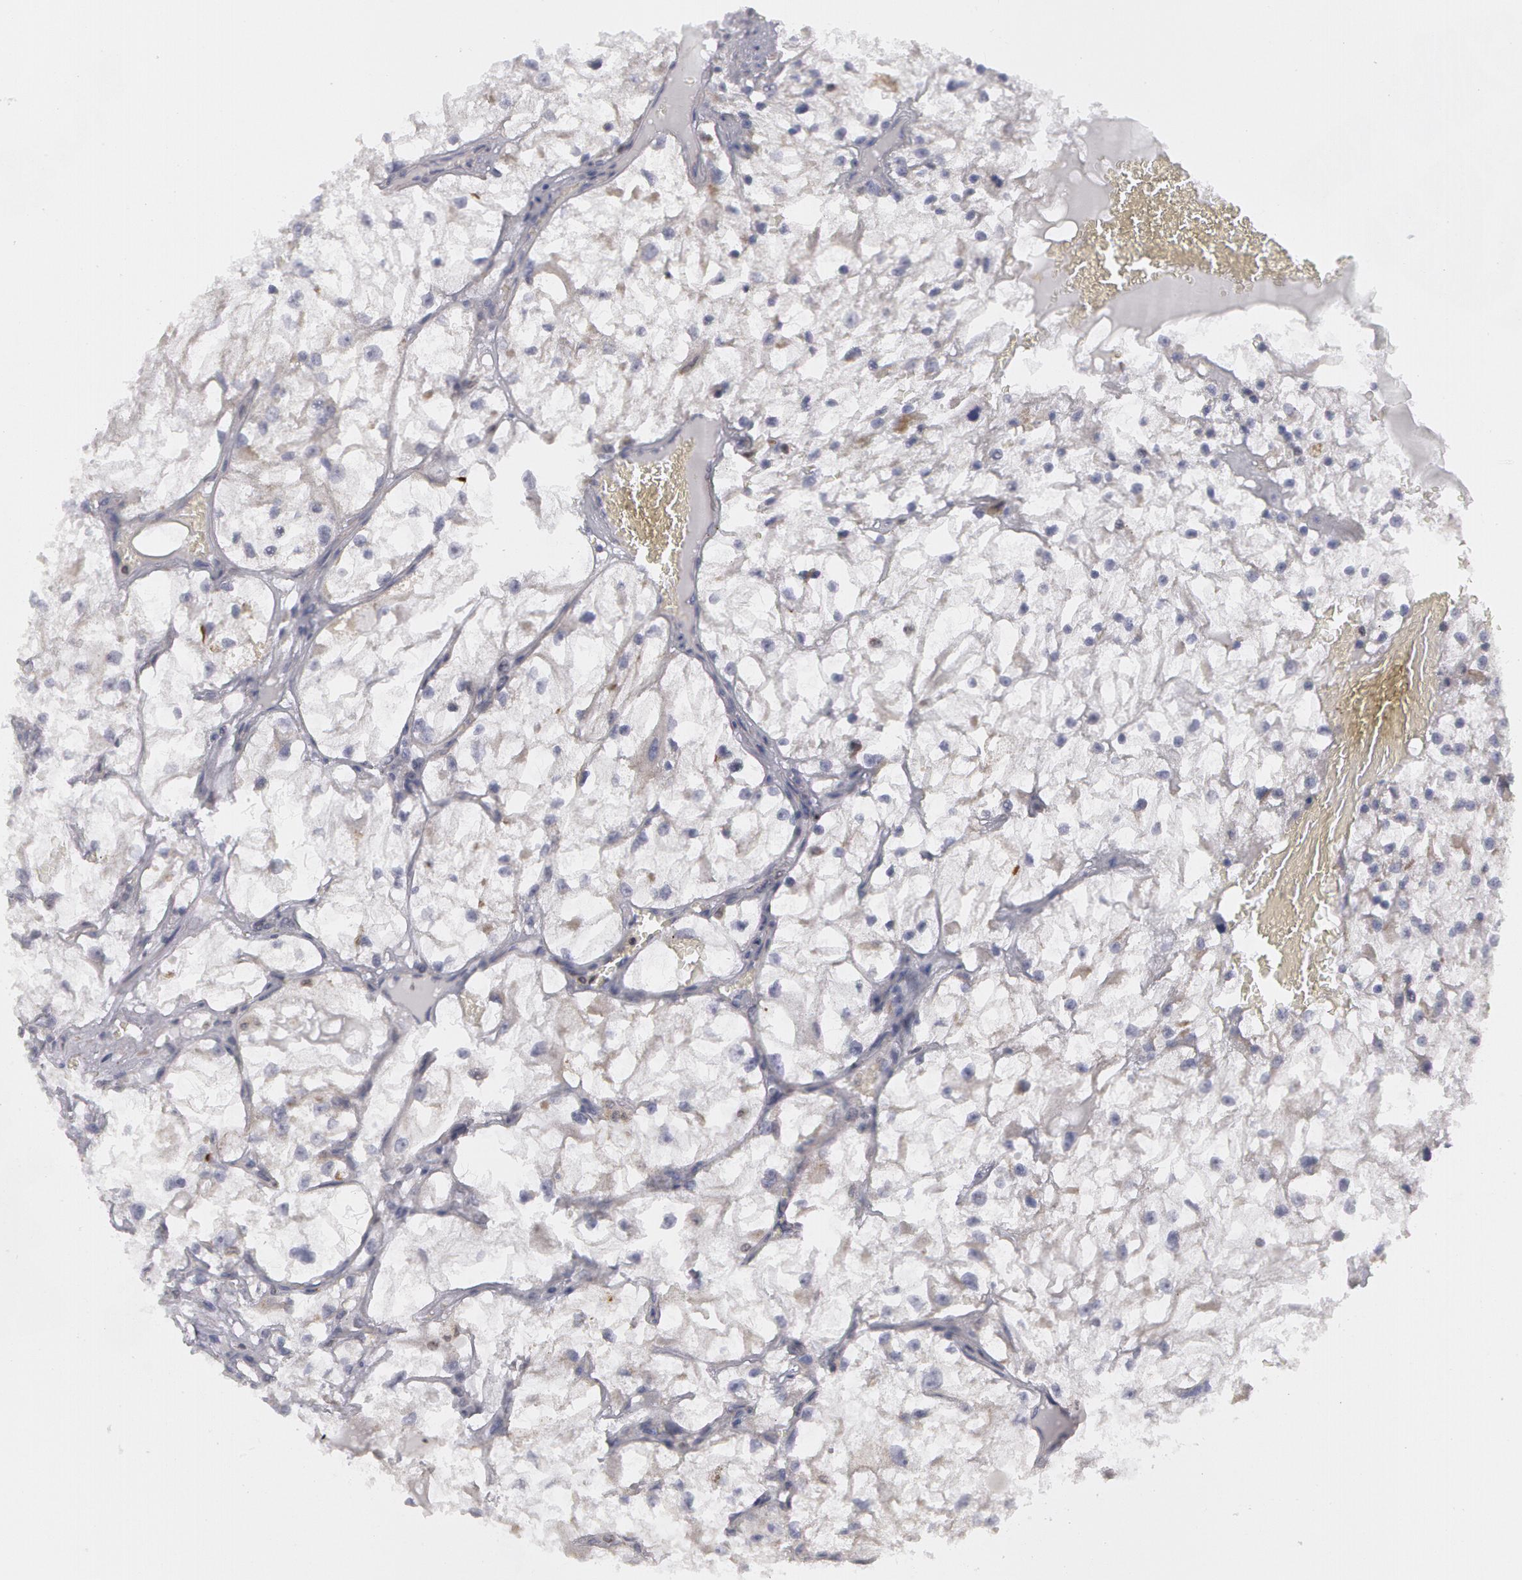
{"staining": {"intensity": "negative", "quantity": "none", "location": "none"}, "tissue": "renal cancer", "cell_type": "Tumor cells", "image_type": "cancer", "snomed": [{"axis": "morphology", "description": "Adenocarcinoma, NOS"}, {"axis": "topography", "description": "Kidney"}], "caption": "Tumor cells show no significant protein staining in renal cancer. (DAB immunohistochemistry, high magnification).", "gene": "ERBB2", "patient": {"sex": "male", "age": 61}}